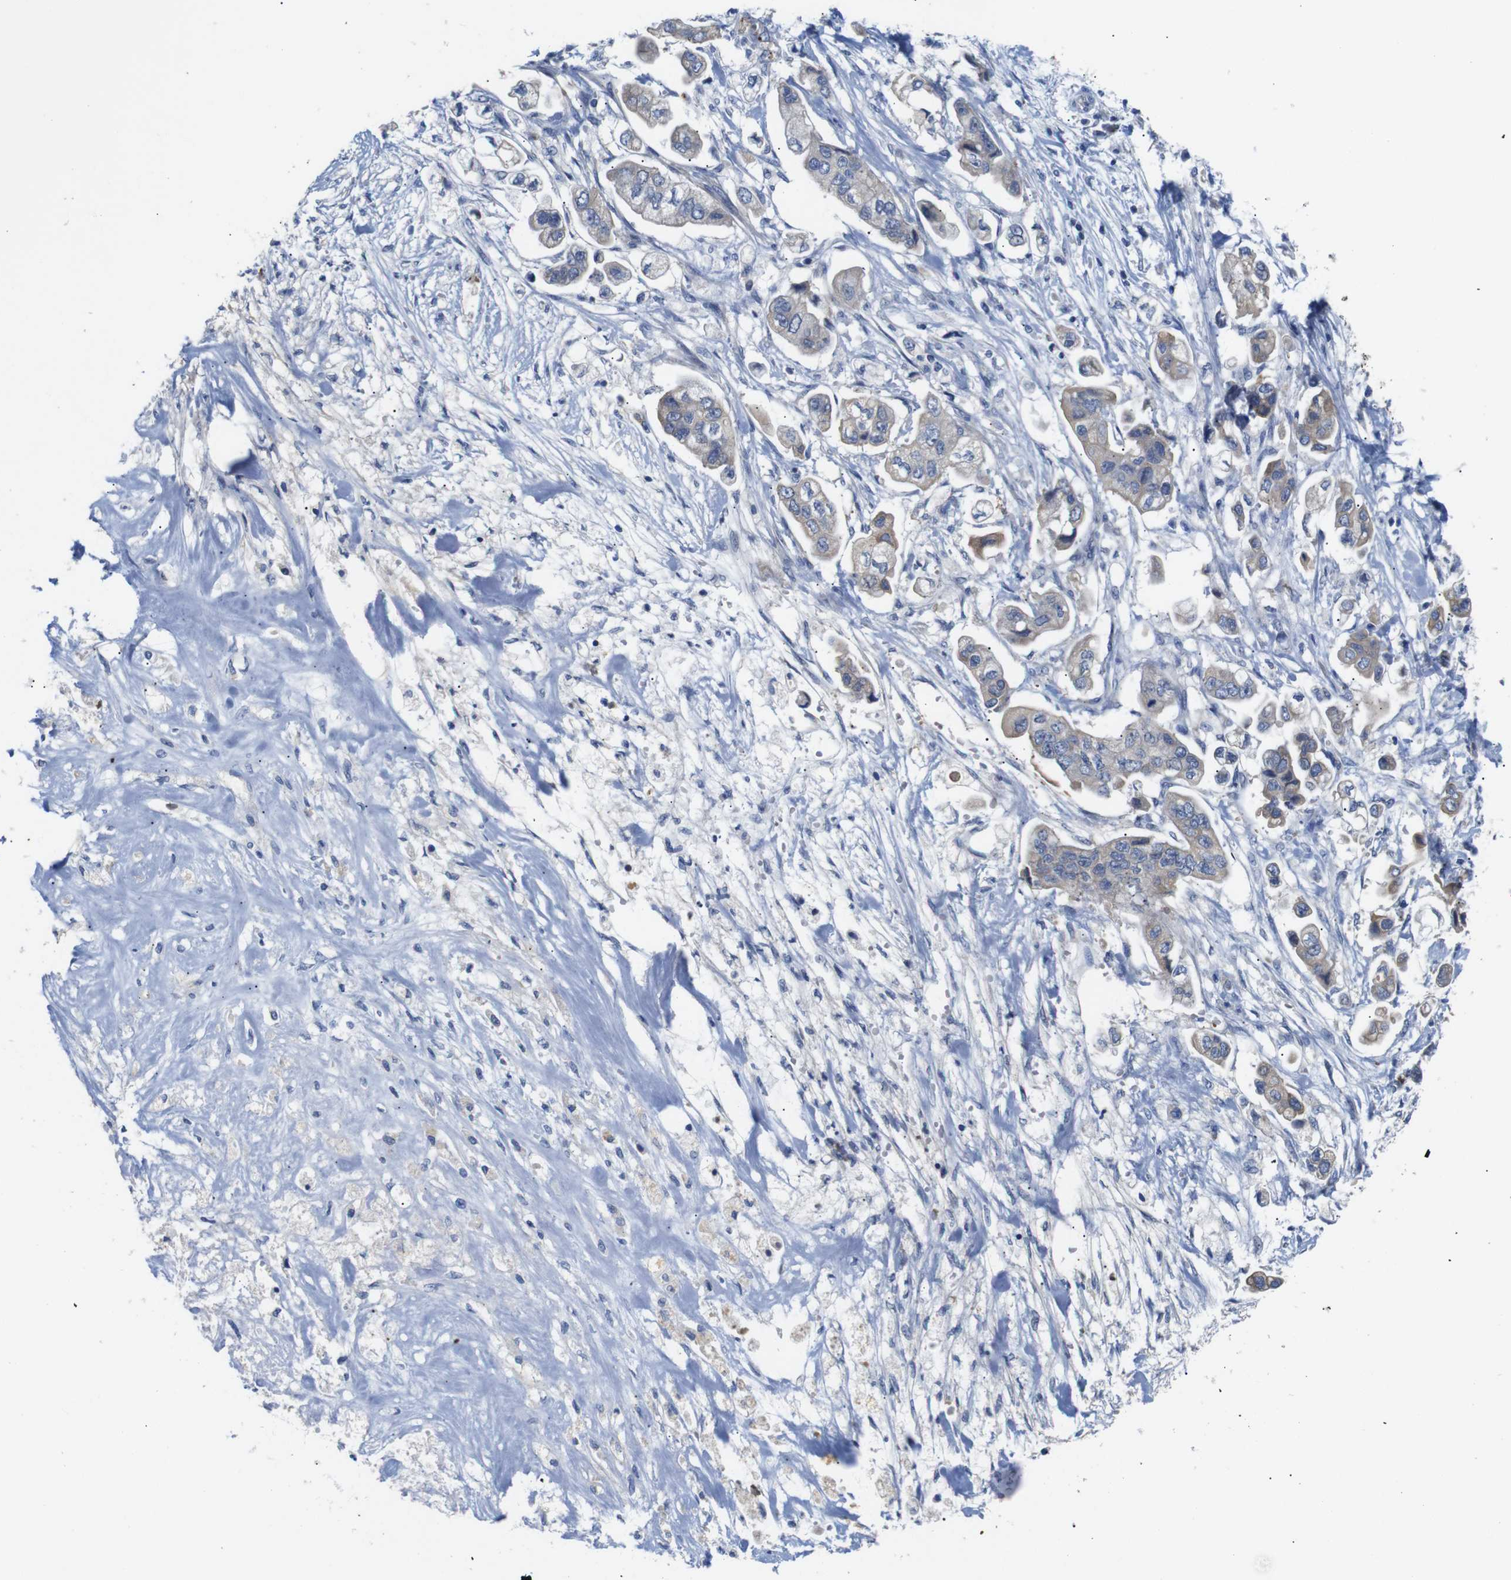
{"staining": {"intensity": "moderate", "quantity": ">75%", "location": "cytoplasmic/membranous"}, "tissue": "stomach cancer", "cell_type": "Tumor cells", "image_type": "cancer", "snomed": [{"axis": "morphology", "description": "Adenocarcinoma, NOS"}, {"axis": "topography", "description": "Stomach"}], "caption": "Tumor cells show medium levels of moderate cytoplasmic/membranous positivity in about >75% of cells in human stomach cancer.", "gene": "ALOX15", "patient": {"sex": "male", "age": 62}}